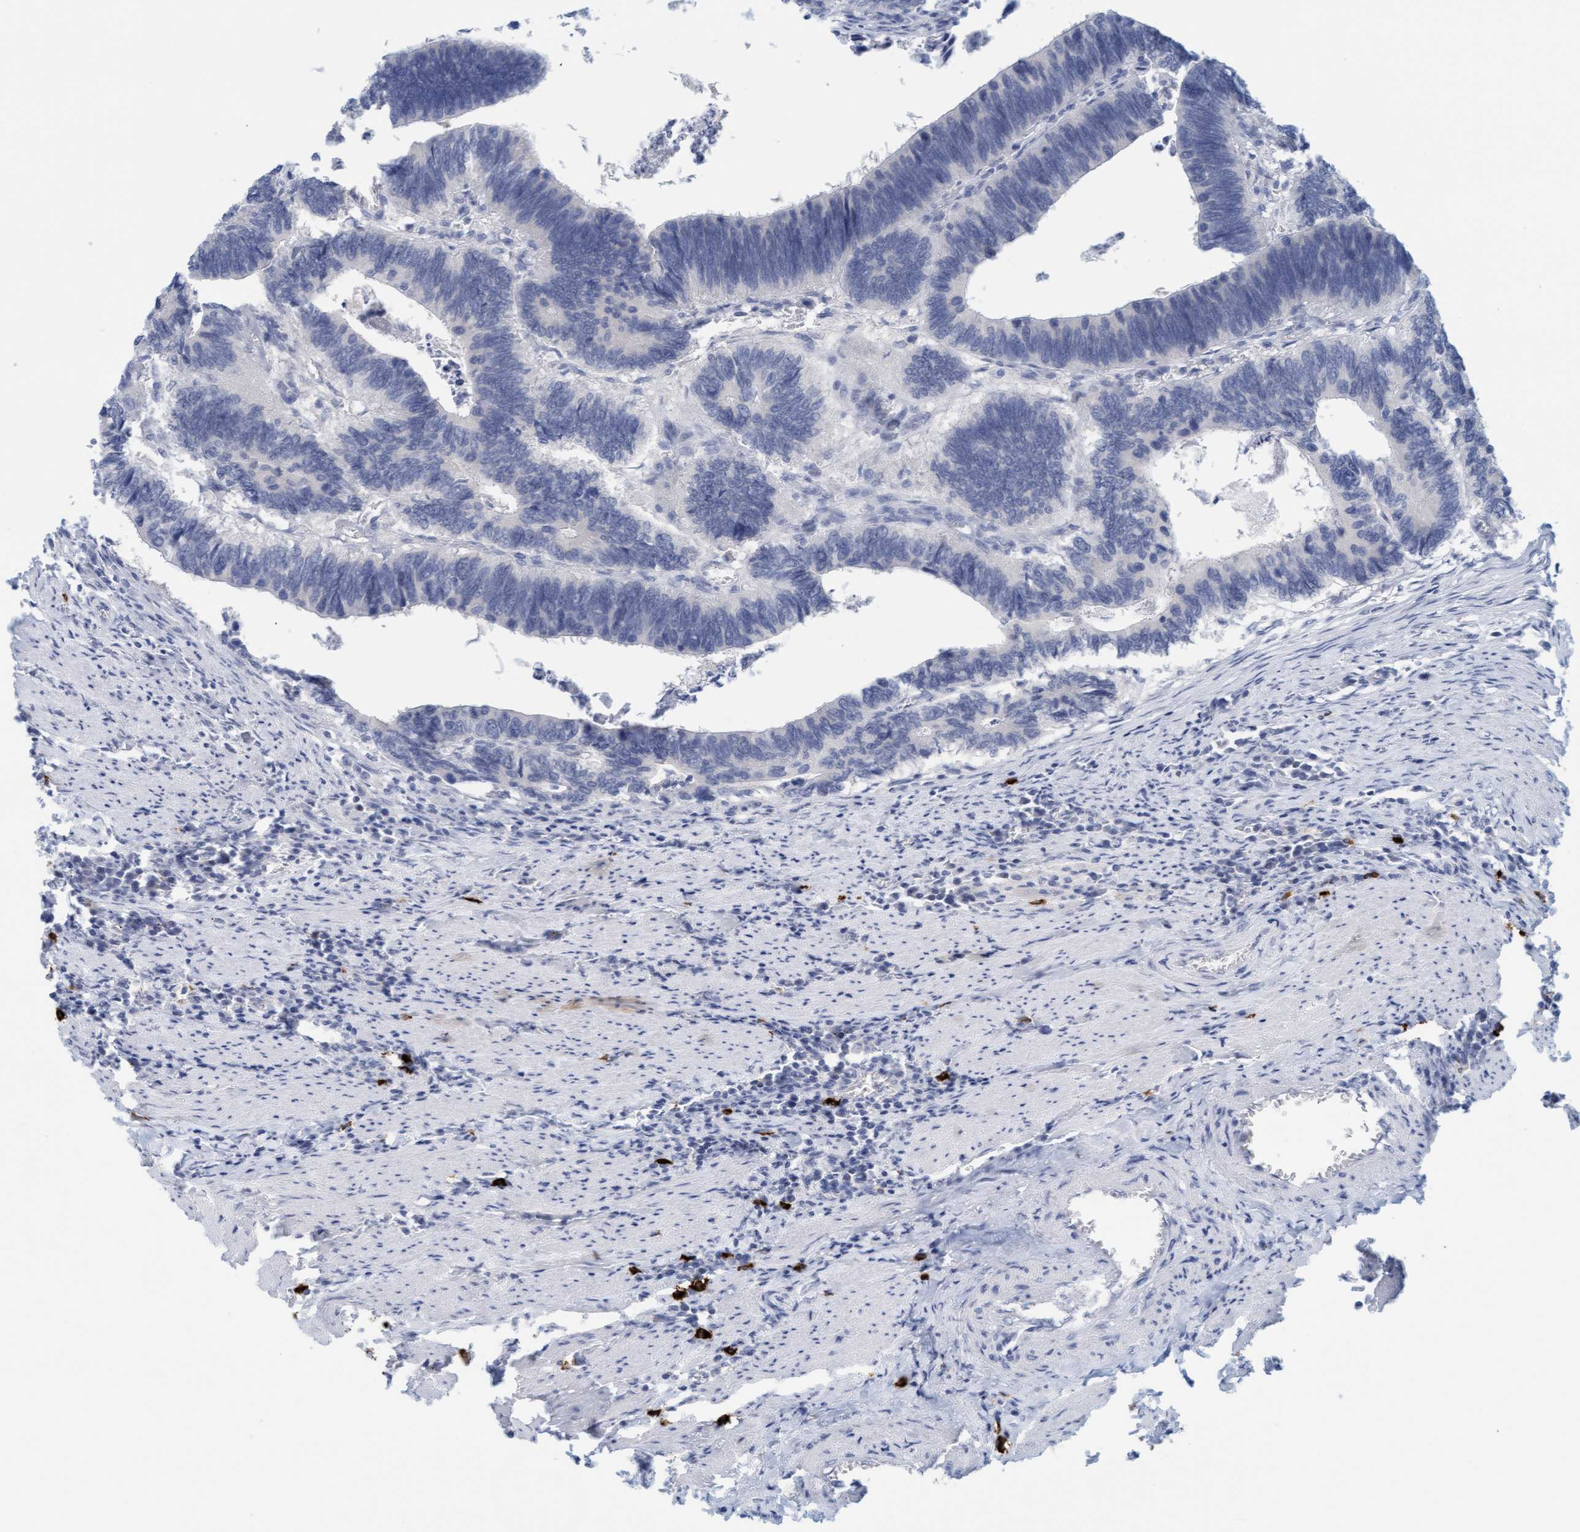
{"staining": {"intensity": "negative", "quantity": "none", "location": "none"}, "tissue": "colorectal cancer", "cell_type": "Tumor cells", "image_type": "cancer", "snomed": [{"axis": "morphology", "description": "Adenocarcinoma, NOS"}, {"axis": "topography", "description": "Colon"}], "caption": "Histopathology image shows no significant protein staining in tumor cells of colorectal adenocarcinoma.", "gene": "CPA3", "patient": {"sex": "male", "age": 72}}